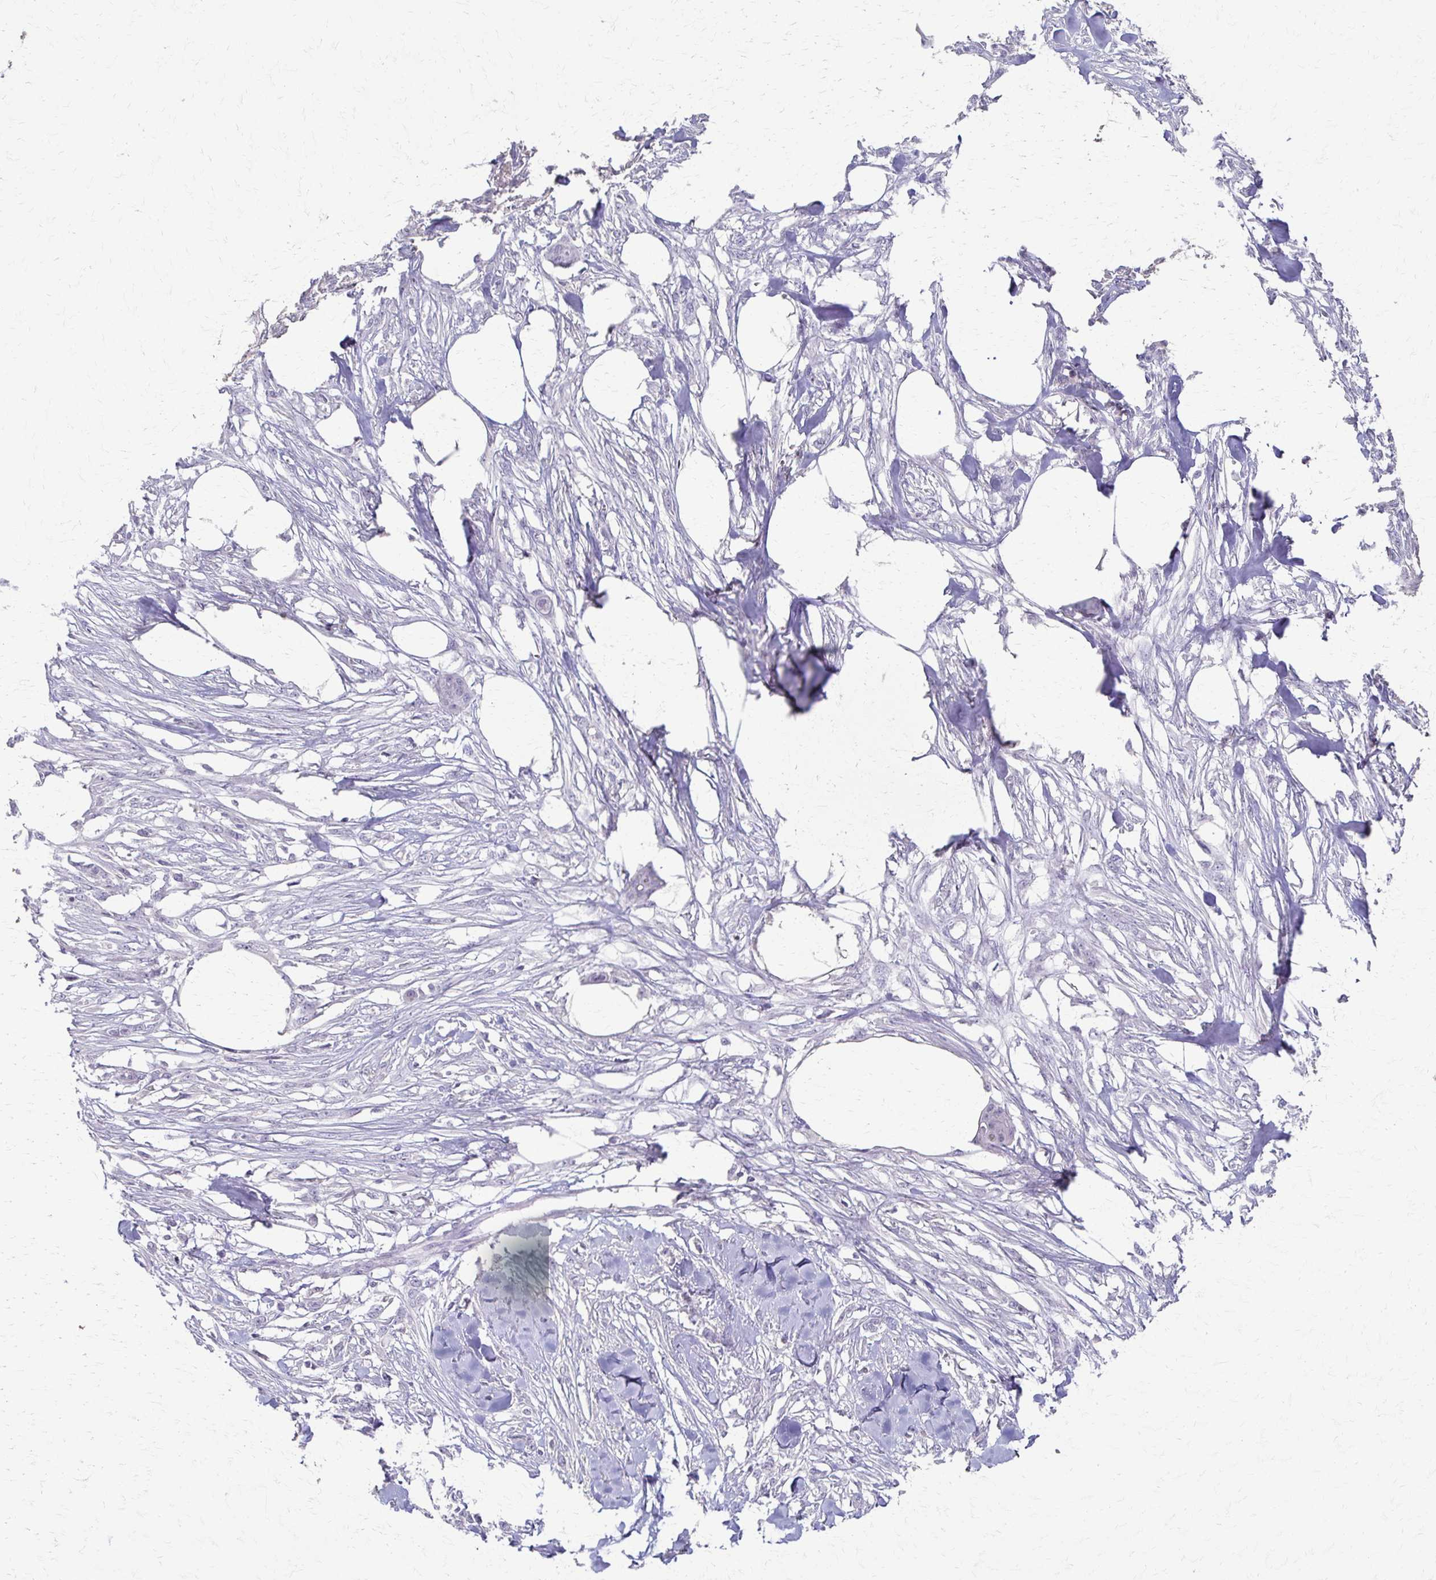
{"staining": {"intensity": "negative", "quantity": "none", "location": "none"}, "tissue": "skin cancer", "cell_type": "Tumor cells", "image_type": "cancer", "snomed": [{"axis": "morphology", "description": "Squamous cell carcinoma, NOS"}, {"axis": "topography", "description": "Skin"}], "caption": "This is an immunohistochemistry (IHC) micrograph of human skin cancer (squamous cell carcinoma). There is no expression in tumor cells.", "gene": "FCGR2B", "patient": {"sex": "female", "age": 59}}